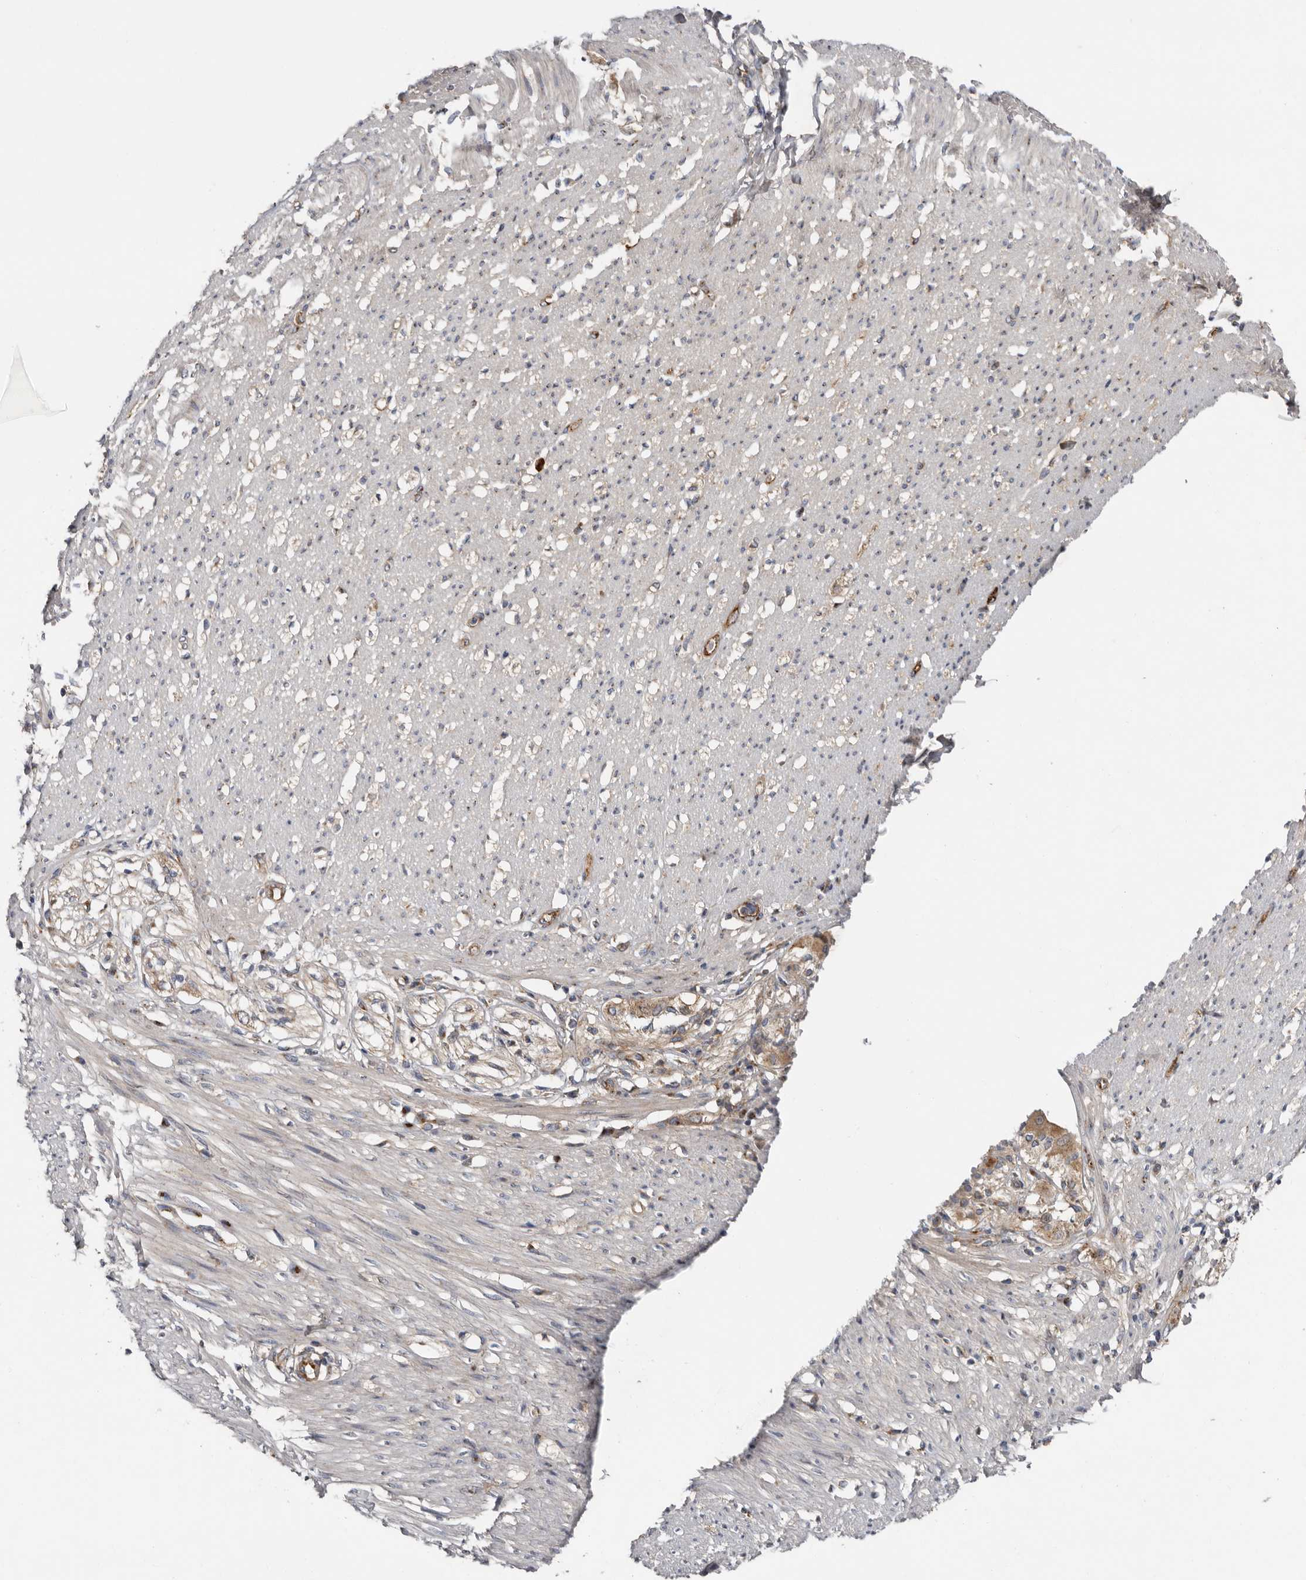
{"staining": {"intensity": "moderate", "quantity": "25%-75%", "location": "cytoplasmic/membranous"}, "tissue": "smooth muscle", "cell_type": "Smooth muscle cells", "image_type": "normal", "snomed": [{"axis": "morphology", "description": "Normal tissue, NOS"}, {"axis": "morphology", "description": "Adenocarcinoma, NOS"}, {"axis": "topography", "description": "Colon"}, {"axis": "topography", "description": "Peripheral nerve tissue"}], "caption": "Immunohistochemical staining of normal smooth muscle demonstrates medium levels of moderate cytoplasmic/membranous expression in about 25%-75% of smooth muscle cells. (brown staining indicates protein expression, while blue staining denotes nuclei).", "gene": "LUZP1", "patient": {"sex": "male", "age": 14}}